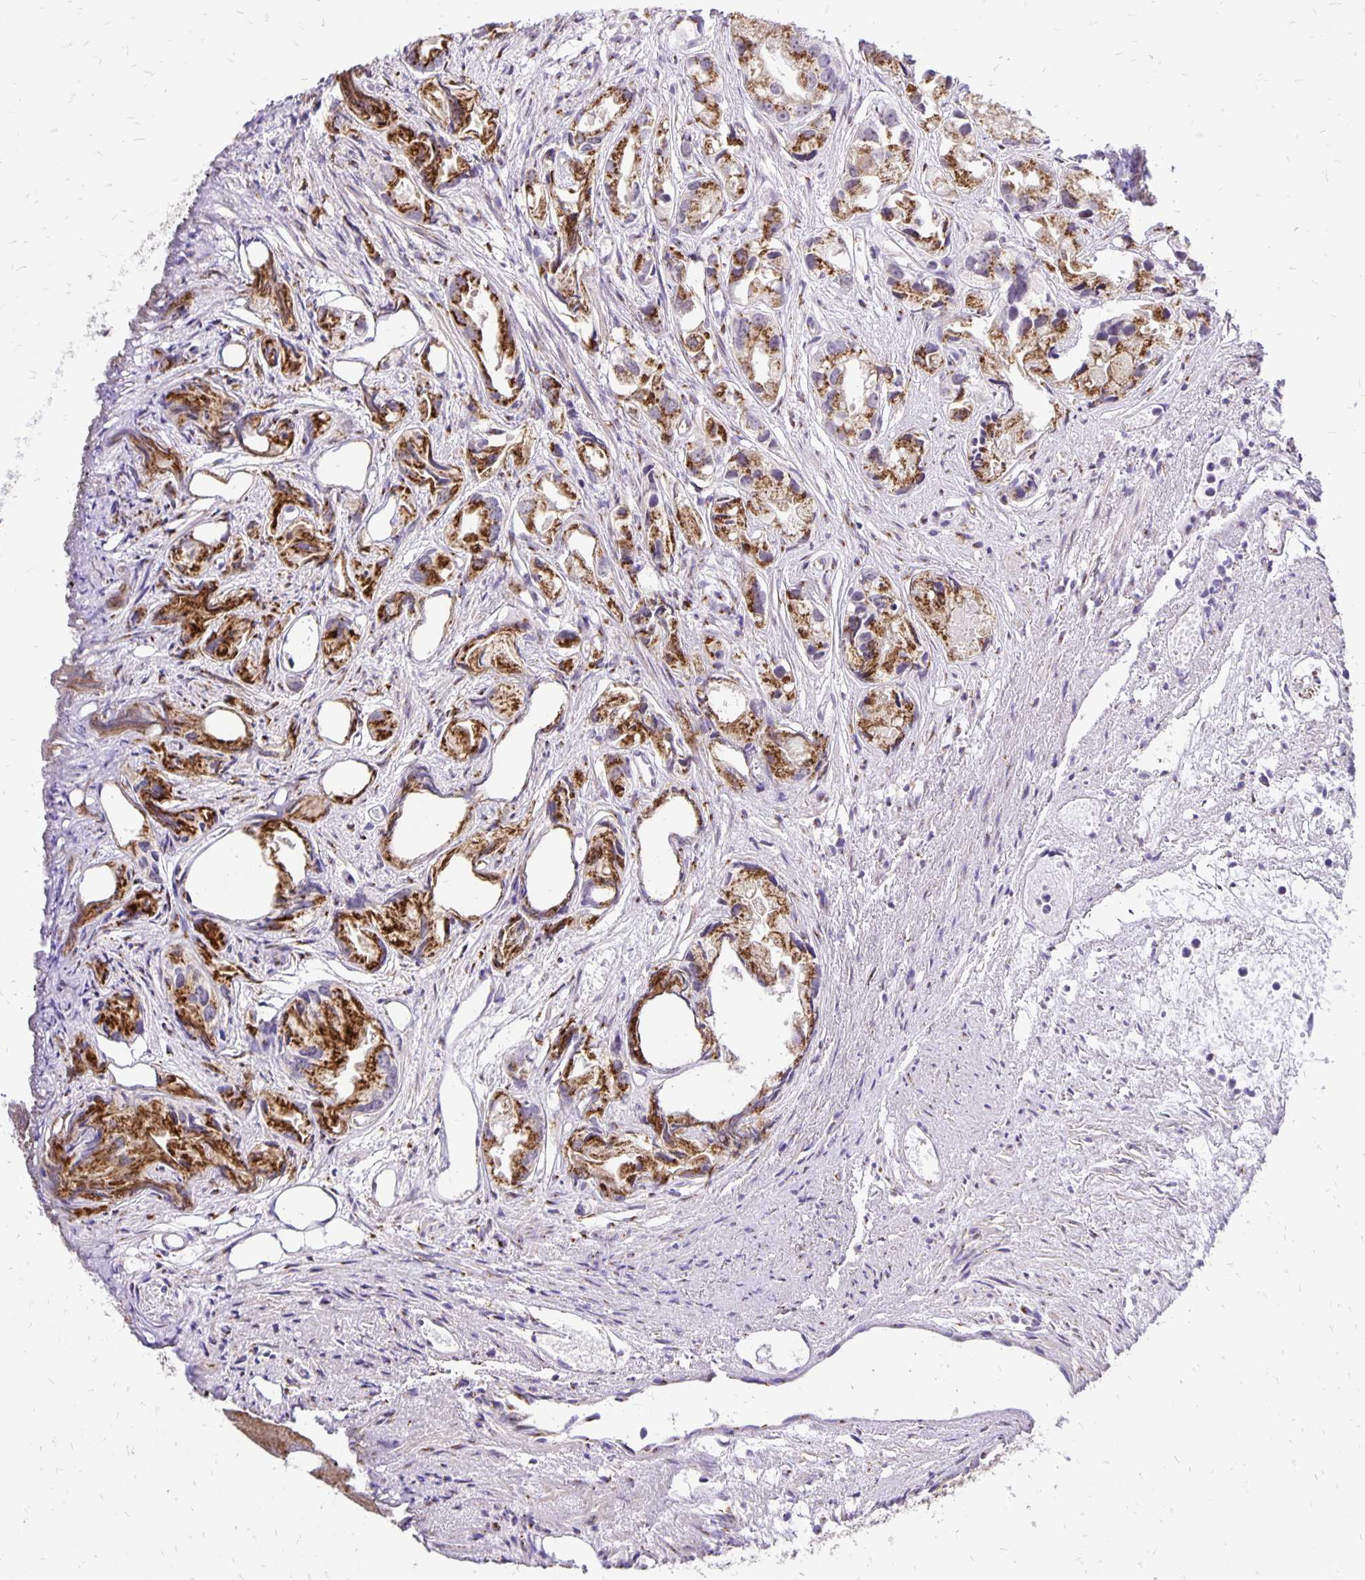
{"staining": {"intensity": "moderate", "quantity": ">75%", "location": "cytoplasmic/membranous"}, "tissue": "prostate cancer", "cell_type": "Tumor cells", "image_type": "cancer", "snomed": [{"axis": "morphology", "description": "Adenocarcinoma, High grade"}, {"axis": "topography", "description": "Prostate"}], "caption": "Immunohistochemical staining of human prostate cancer exhibits medium levels of moderate cytoplasmic/membranous protein staining in approximately >75% of tumor cells.", "gene": "GOLGA5", "patient": {"sex": "male", "age": 84}}